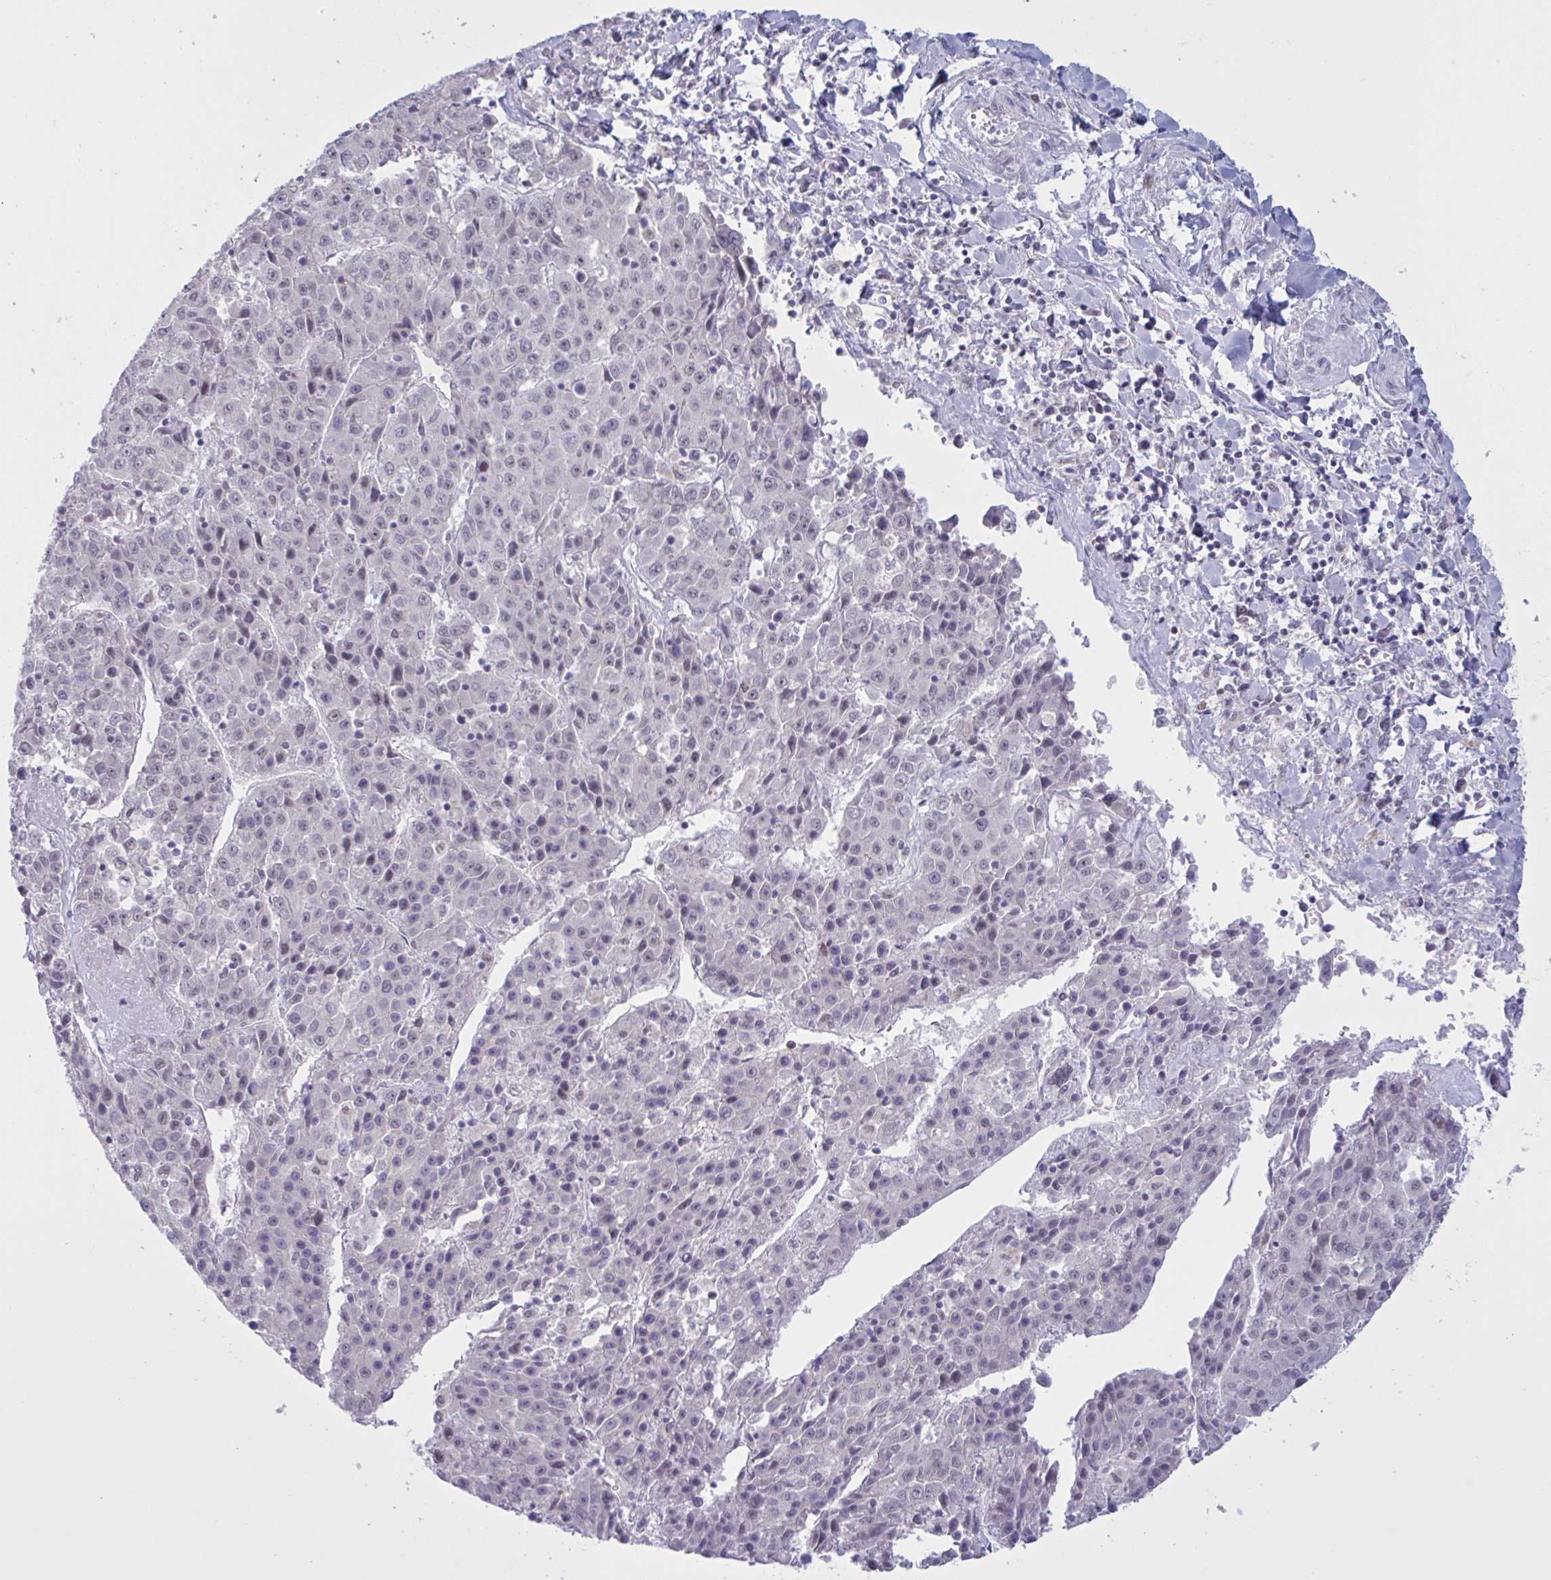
{"staining": {"intensity": "negative", "quantity": "none", "location": "none"}, "tissue": "liver cancer", "cell_type": "Tumor cells", "image_type": "cancer", "snomed": [{"axis": "morphology", "description": "Carcinoma, Hepatocellular, NOS"}, {"axis": "topography", "description": "Liver"}], "caption": "High magnification brightfield microscopy of liver hepatocellular carcinoma stained with DAB (3,3'-diaminobenzidine) (brown) and counterstained with hematoxylin (blue): tumor cells show no significant expression.", "gene": "PRMT6", "patient": {"sex": "female", "age": 53}}